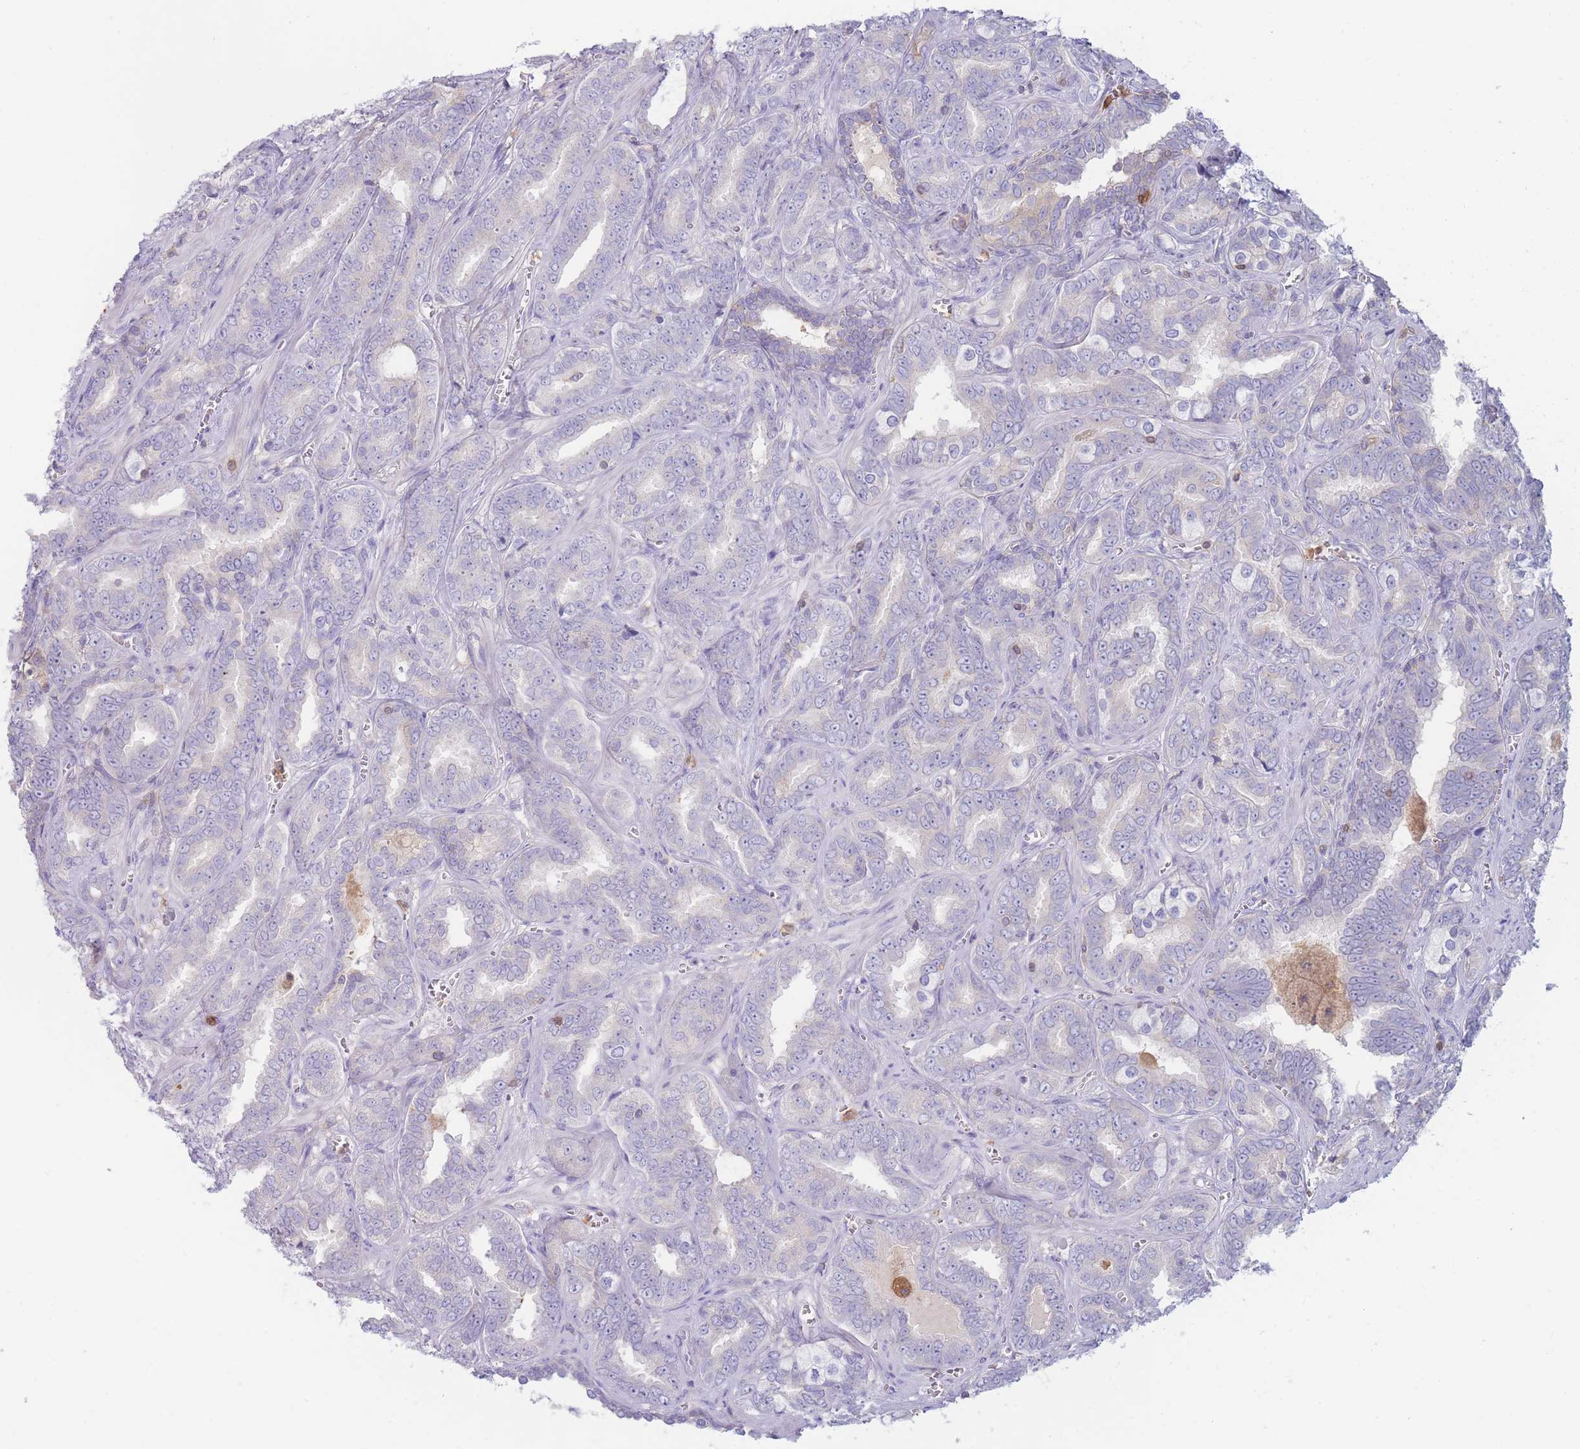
{"staining": {"intensity": "negative", "quantity": "none", "location": "none"}, "tissue": "prostate cancer", "cell_type": "Tumor cells", "image_type": "cancer", "snomed": [{"axis": "morphology", "description": "Adenocarcinoma, High grade"}, {"axis": "topography", "description": "Prostate"}], "caption": "This is an IHC image of human prostate high-grade adenocarcinoma. There is no staining in tumor cells.", "gene": "ST3GAL4", "patient": {"sex": "male", "age": 67}}